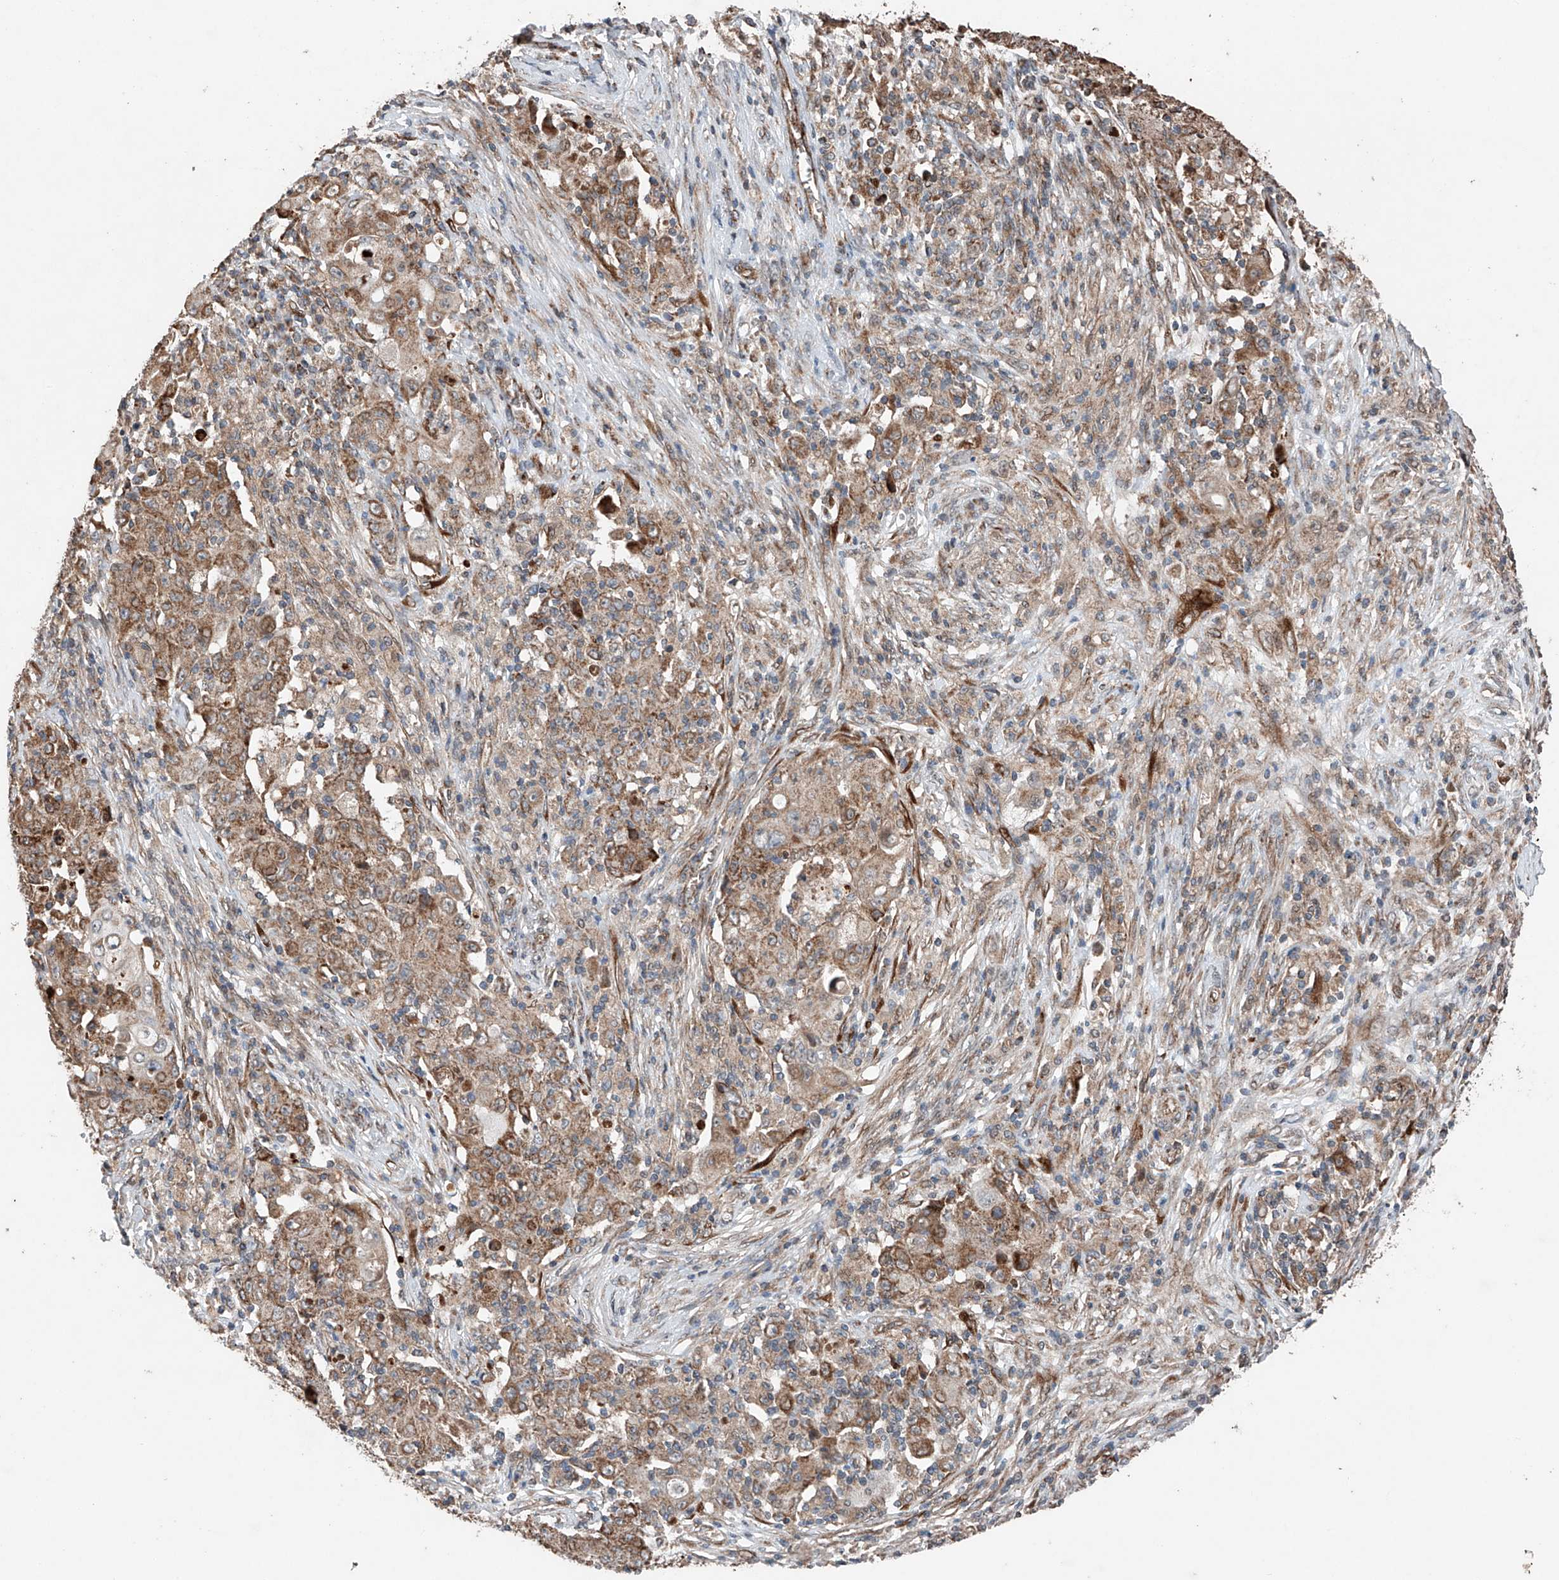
{"staining": {"intensity": "moderate", "quantity": ">75%", "location": "cytoplasmic/membranous"}, "tissue": "ovarian cancer", "cell_type": "Tumor cells", "image_type": "cancer", "snomed": [{"axis": "morphology", "description": "Carcinoma, endometroid"}, {"axis": "topography", "description": "Ovary"}], "caption": "Ovarian endometroid carcinoma stained for a protein (brown) shows moderate cytoplasmic/membranous positive expression in approximately >75% of tumor cells.", "gene": "AP4B1", "patient": {"sex": "female", "age": 42}}